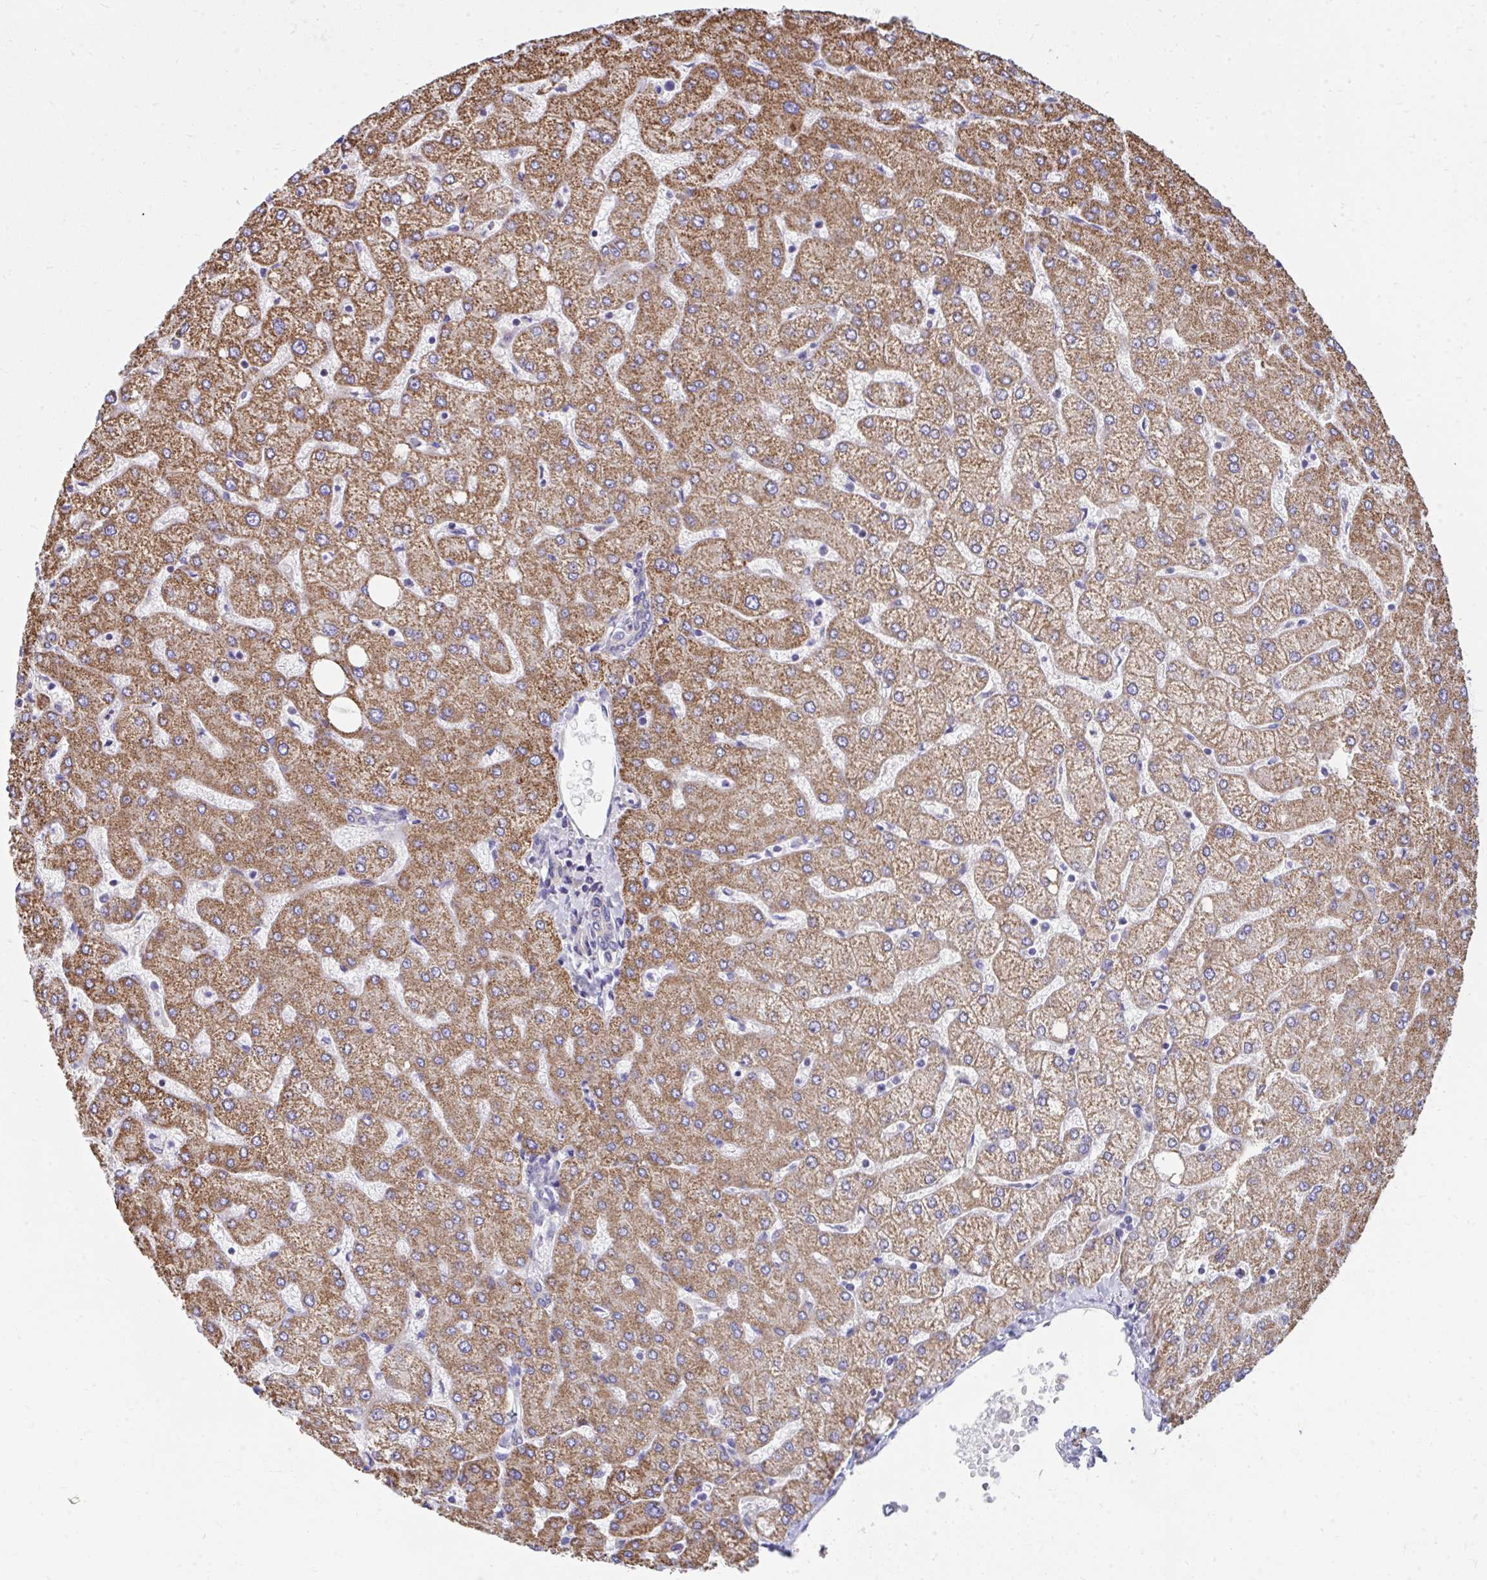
{"staining": {"intensity": "negative", "quantity": "none", "location": "none"}, "tissue": "liver", "cell_type": "Cholangiocytes", "image_type": "normal", "snomed": [{"axis": "morphology", "description": "Normal tissue, NOS"}, {"axis": "topography", "description": "Liver"}], "caption": "Benign liver was stained to show a protein in brown. There is no significant staining in cholangiocytes.", "gene": "IL37", "patient": {"sex": "female", "age": 54}}